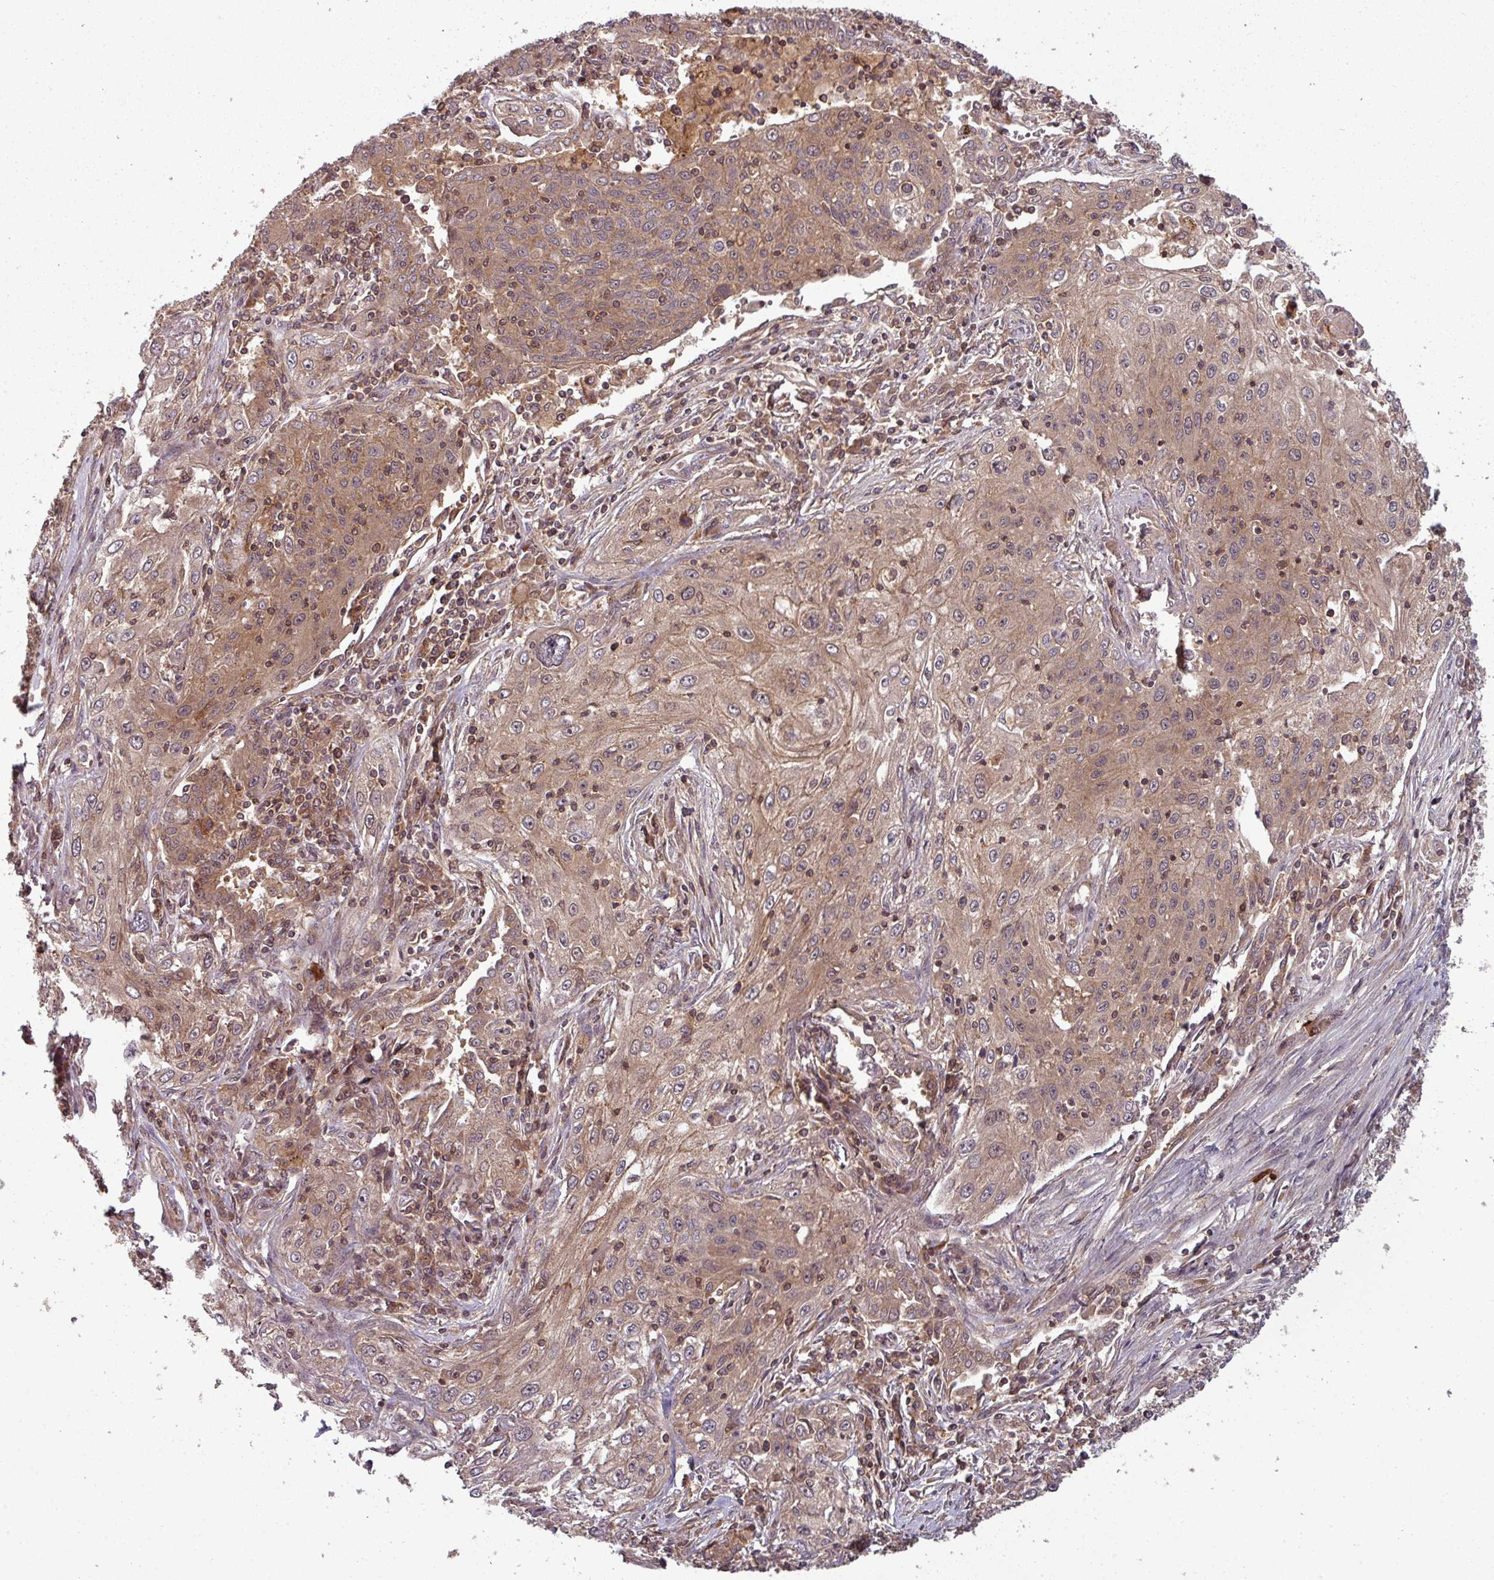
{"staining": {"intensity": "moderate", "quantity": ">75%", "location": "cytoplasmic/membranous"}, "tissue": "lung cancer", "cell_type": "Tumor cells", "image_type": "cancer", "snomed": [{"axis": "morphology", "description": "Squamous cell carcinoma, NOS"}, {"axis": "topography", "description": "Lung"}], "caption": "This micrograph shows lung squamous cell carcinoma stained with IHC to label a protein in brown. The cytoplasmic/membranous of tumor cells show moderate positivity for the protein. Nuclei are counter-stained blue.", "gene": "GSKIP", "patient": {"sex": "female", "age": 69}}